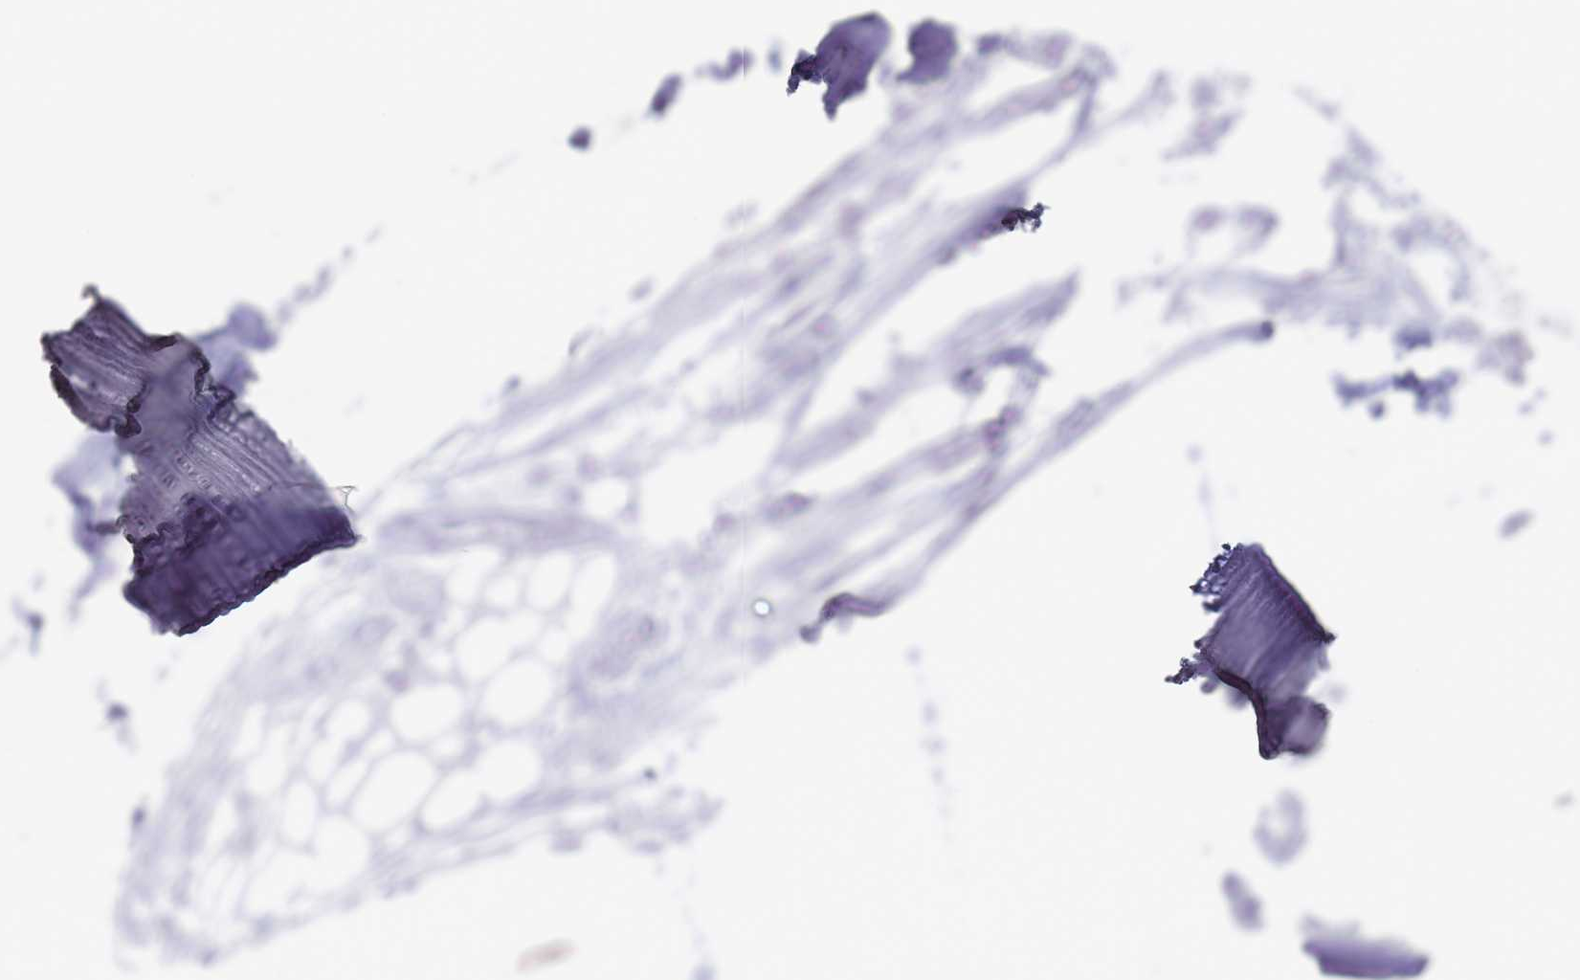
{"staining": {"intensity": "negative", "quantity": "none", "location": "none"}, "tissue": "adipose tissue", "cell_type": "Adipocytes", "image_type": "normal", "snomed": [{"axis": "morphology", "description": "Normal tissue, NOS"}, {"axis": "topography", "description": "Cartilage tissue"}], "caption": "An image of human adipose tissue is negative for staining in adipocytes. Nuclei are stained in blue.", "gene": "CNTRL", "patient": {"sex": "male", "age": 57}}